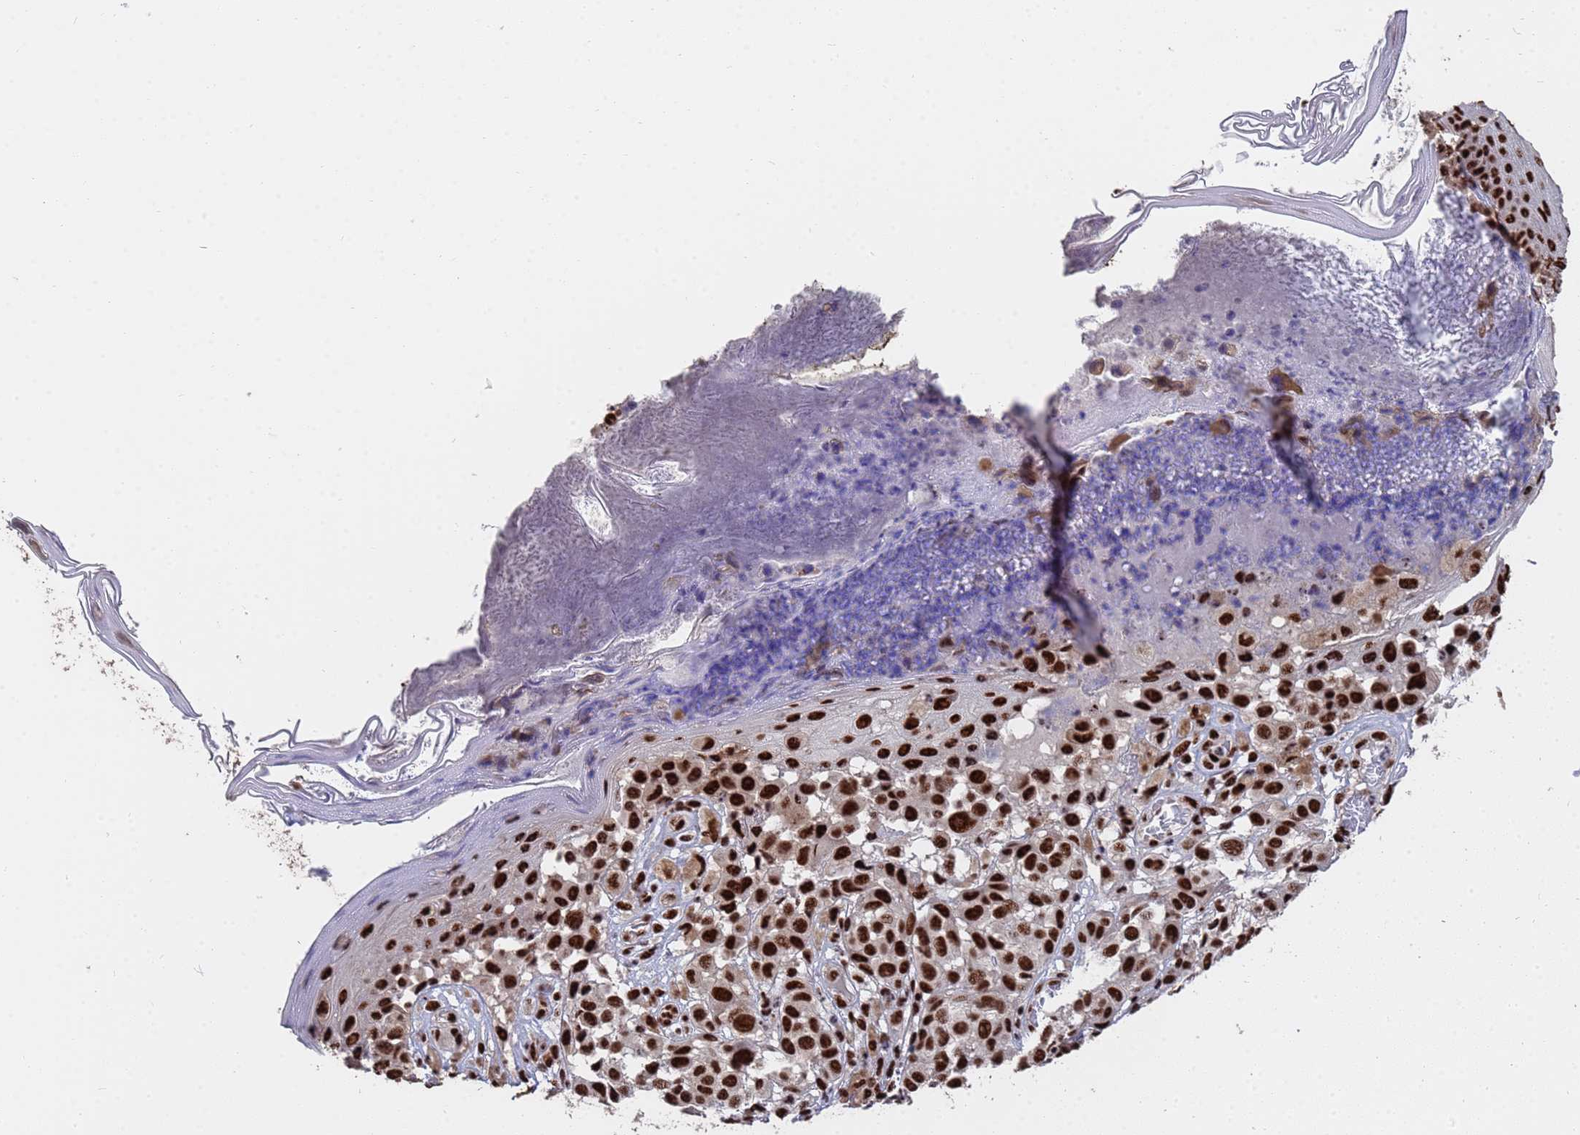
{"staining": {"intensity": "strong", "quantity": ">75%", "location": "nuclear"}, "tissue": "melanoma", "cell_type": "Tumor cells", "image_type": "cancer", "snomed": [{"axis": "morphology", "description": "Malignant melanoma, NOS"}, {"axis": "topography", "description": "Skin"}], "caption": "Tumor cells show high levels of strong nuclear positivity in approximately >75% of cells in malignant melanoma.", "gene": "SF3B2", "patient": {"sex": "male", "age": 38}}